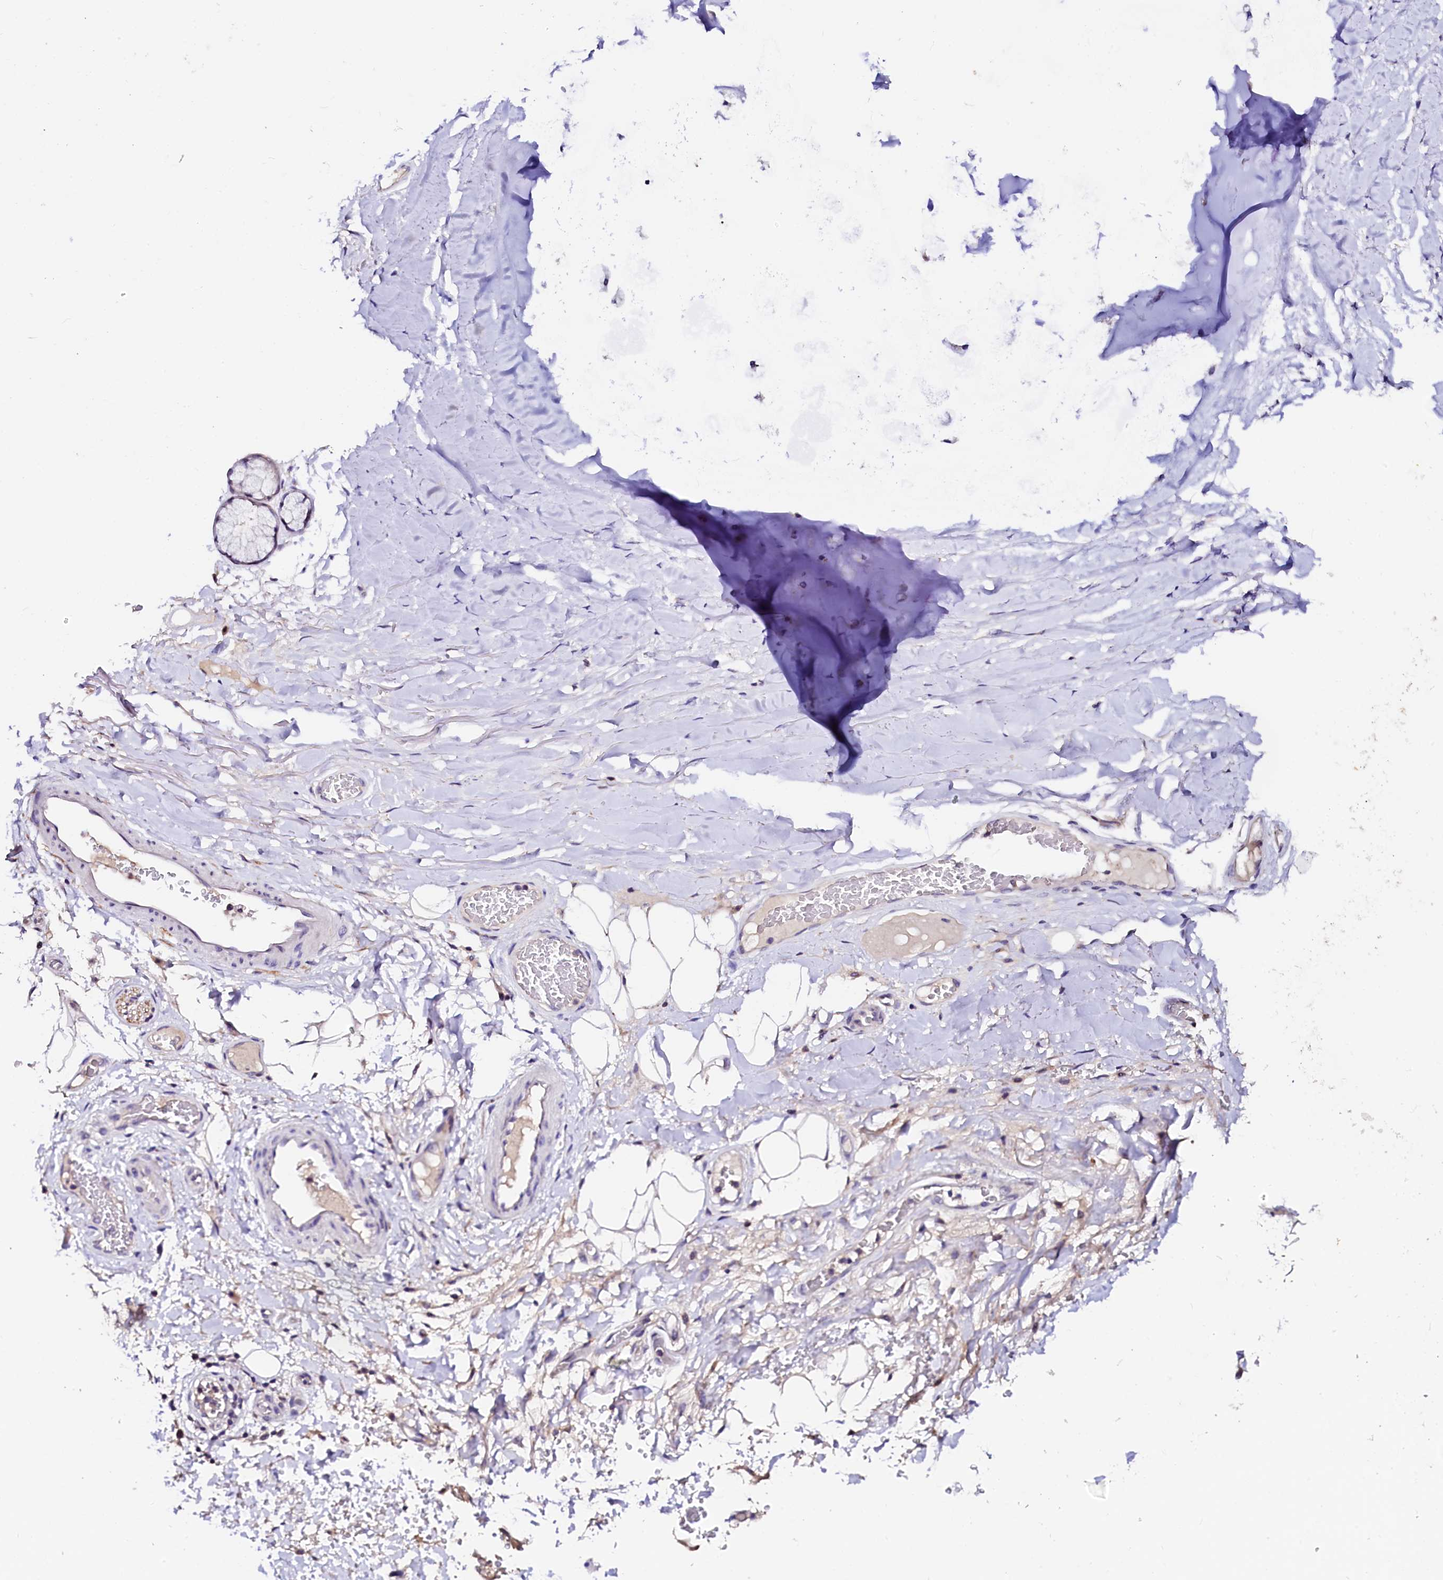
{"staining": {"intensity": "negative", "quantity": "none", "location": "none"}, "tissue": "adipose tissue", "cell_type": "Adipocytes", "image_type": "normal", "snomed": [{"axis": "morphology", "description": "Normal tissue, NOS"}, {"axis": "topography", "description": "Cartilage tissue"}], "caption": "IHC of normal adipose tissue demonstrates no staining in adipocytes. (Immunohistochemistry (ihc), brightfield microscopy, high magnification).", "gene": "NALF1", "patient": {"sex": "female", "age": 63}}